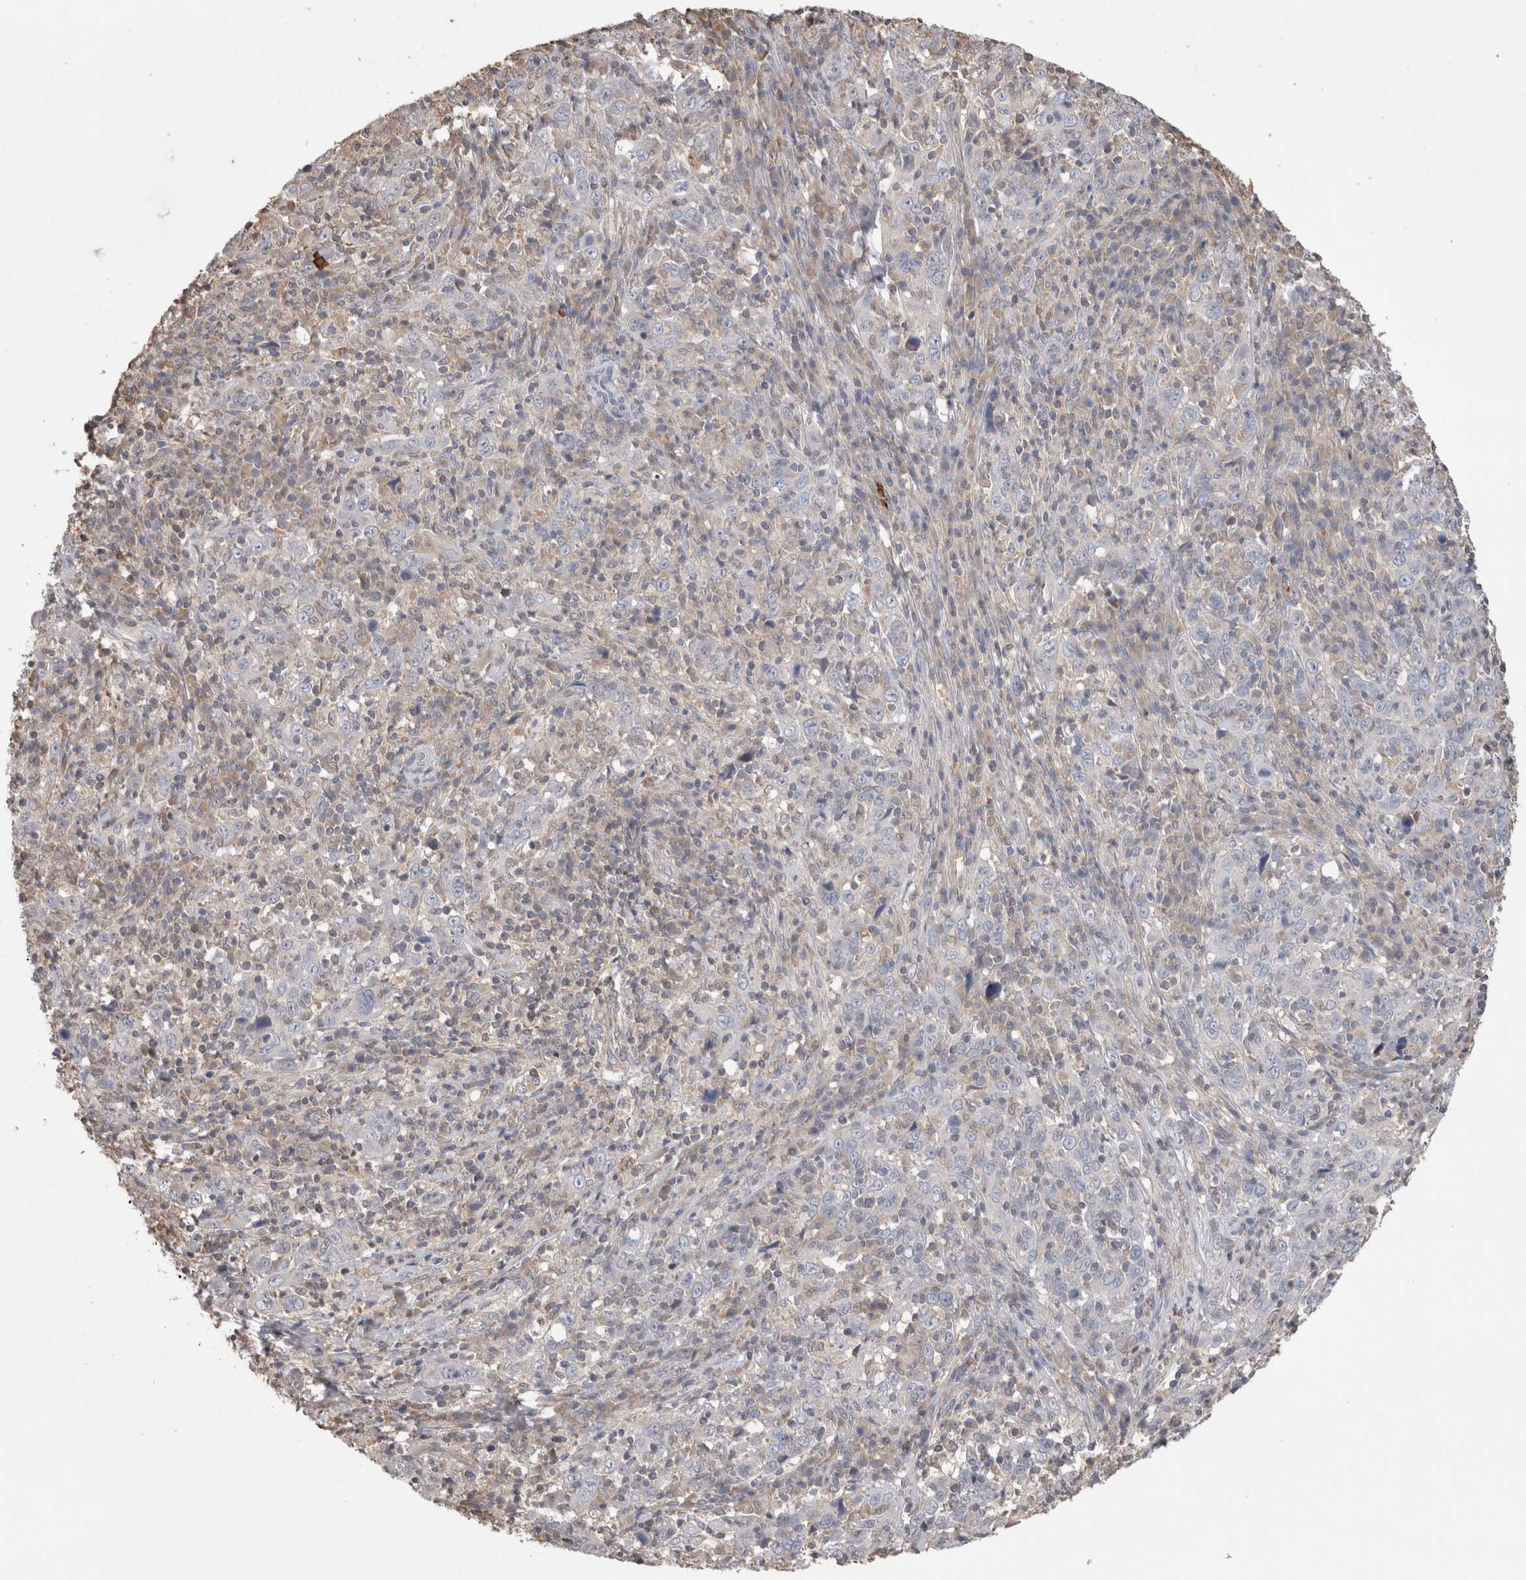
{"staining": {"intensity": "negative", "quantity": "none", "location": "none"}, "tissue": "cervical cancer", "cell_type": "Tumor cells", "image_type": "cancer", "snomed": [{"axis": "morphology", "description": "Squamous cell carcinoma, NOS"}, {"axis": "topography", "description": "Cervix"}], "caption": "The micrograph reveals no staining of tumor cells in cervical squamous cell carcinoma.", "gene": "TRIM5", "patient": {"sex": "female", "age": 46}}